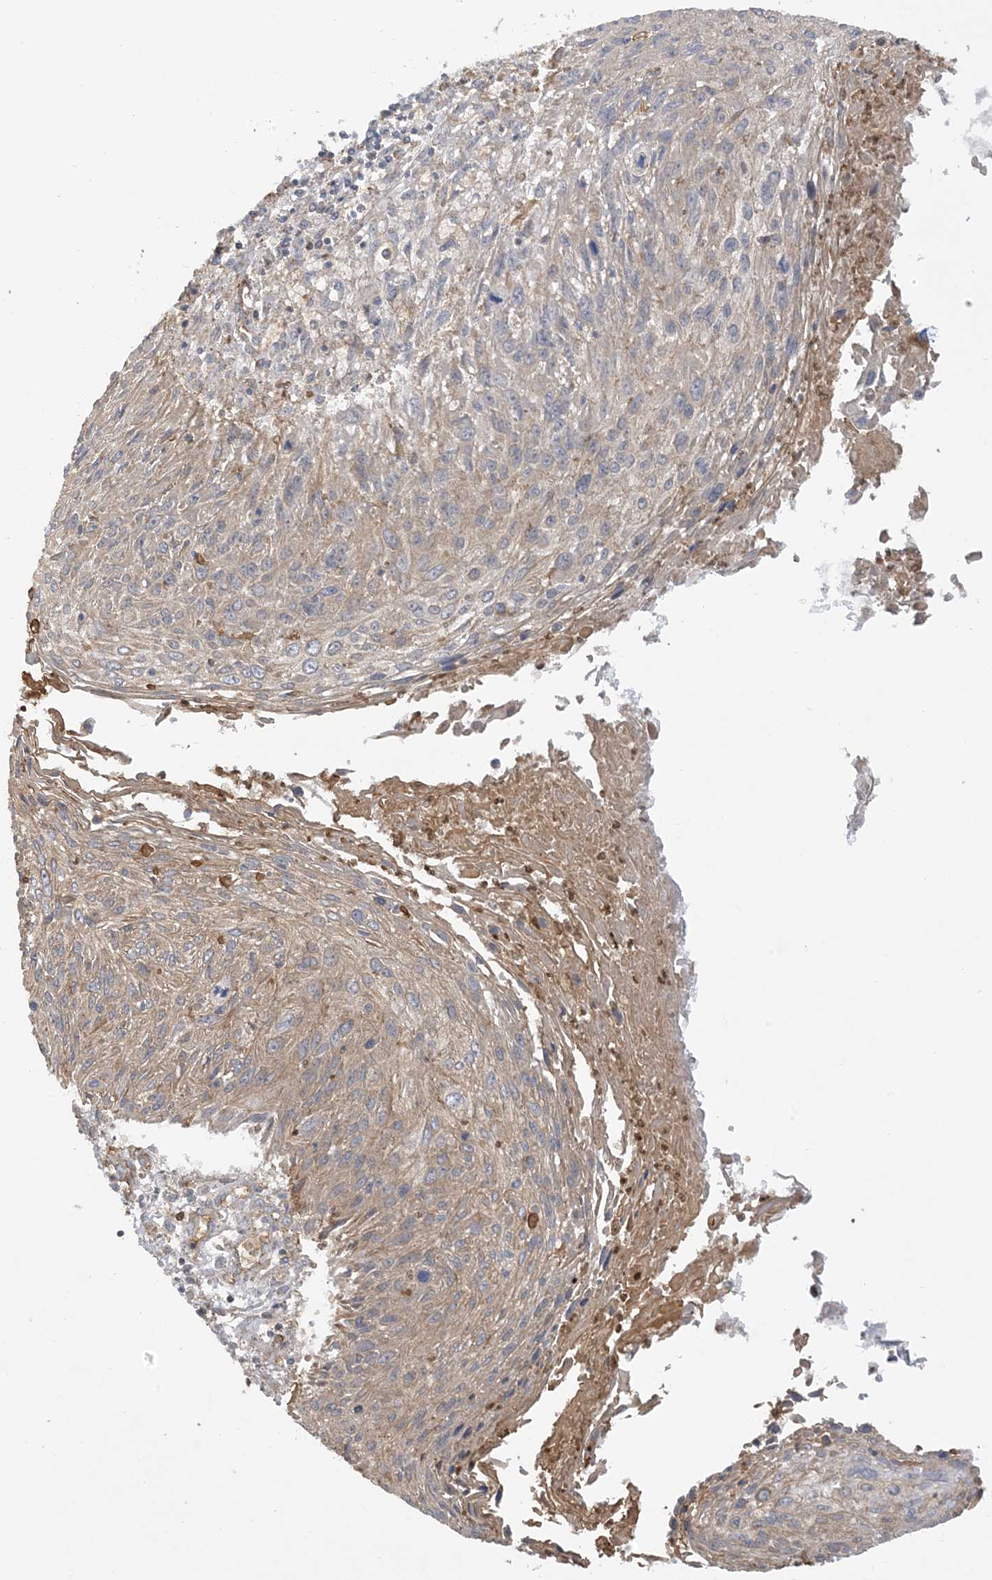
{"staining": {"intensity": "moderate", "quantity": "25%-75%", "location": "cytoplasmic/membranous"}, "tissue": "cervical cancer", "cell_type": "Tumor cells", "image_type": "cancer", "snomed": [{"axis": "morphology", "description": "Squamous cell carcinoma, NOS"}, {"axis": "topography", "description": "Cervix"}], "caption": "High-power microscopy captured an immunohistochemistry histopathology image of cervical cancer (squamous cell carcinoma), revealing moderate cytoplasmic/membranous positivity in about 25%-75% of tumor cells.", "gene": "ICMT", "patient": {"sex": "female", "age": 51}}